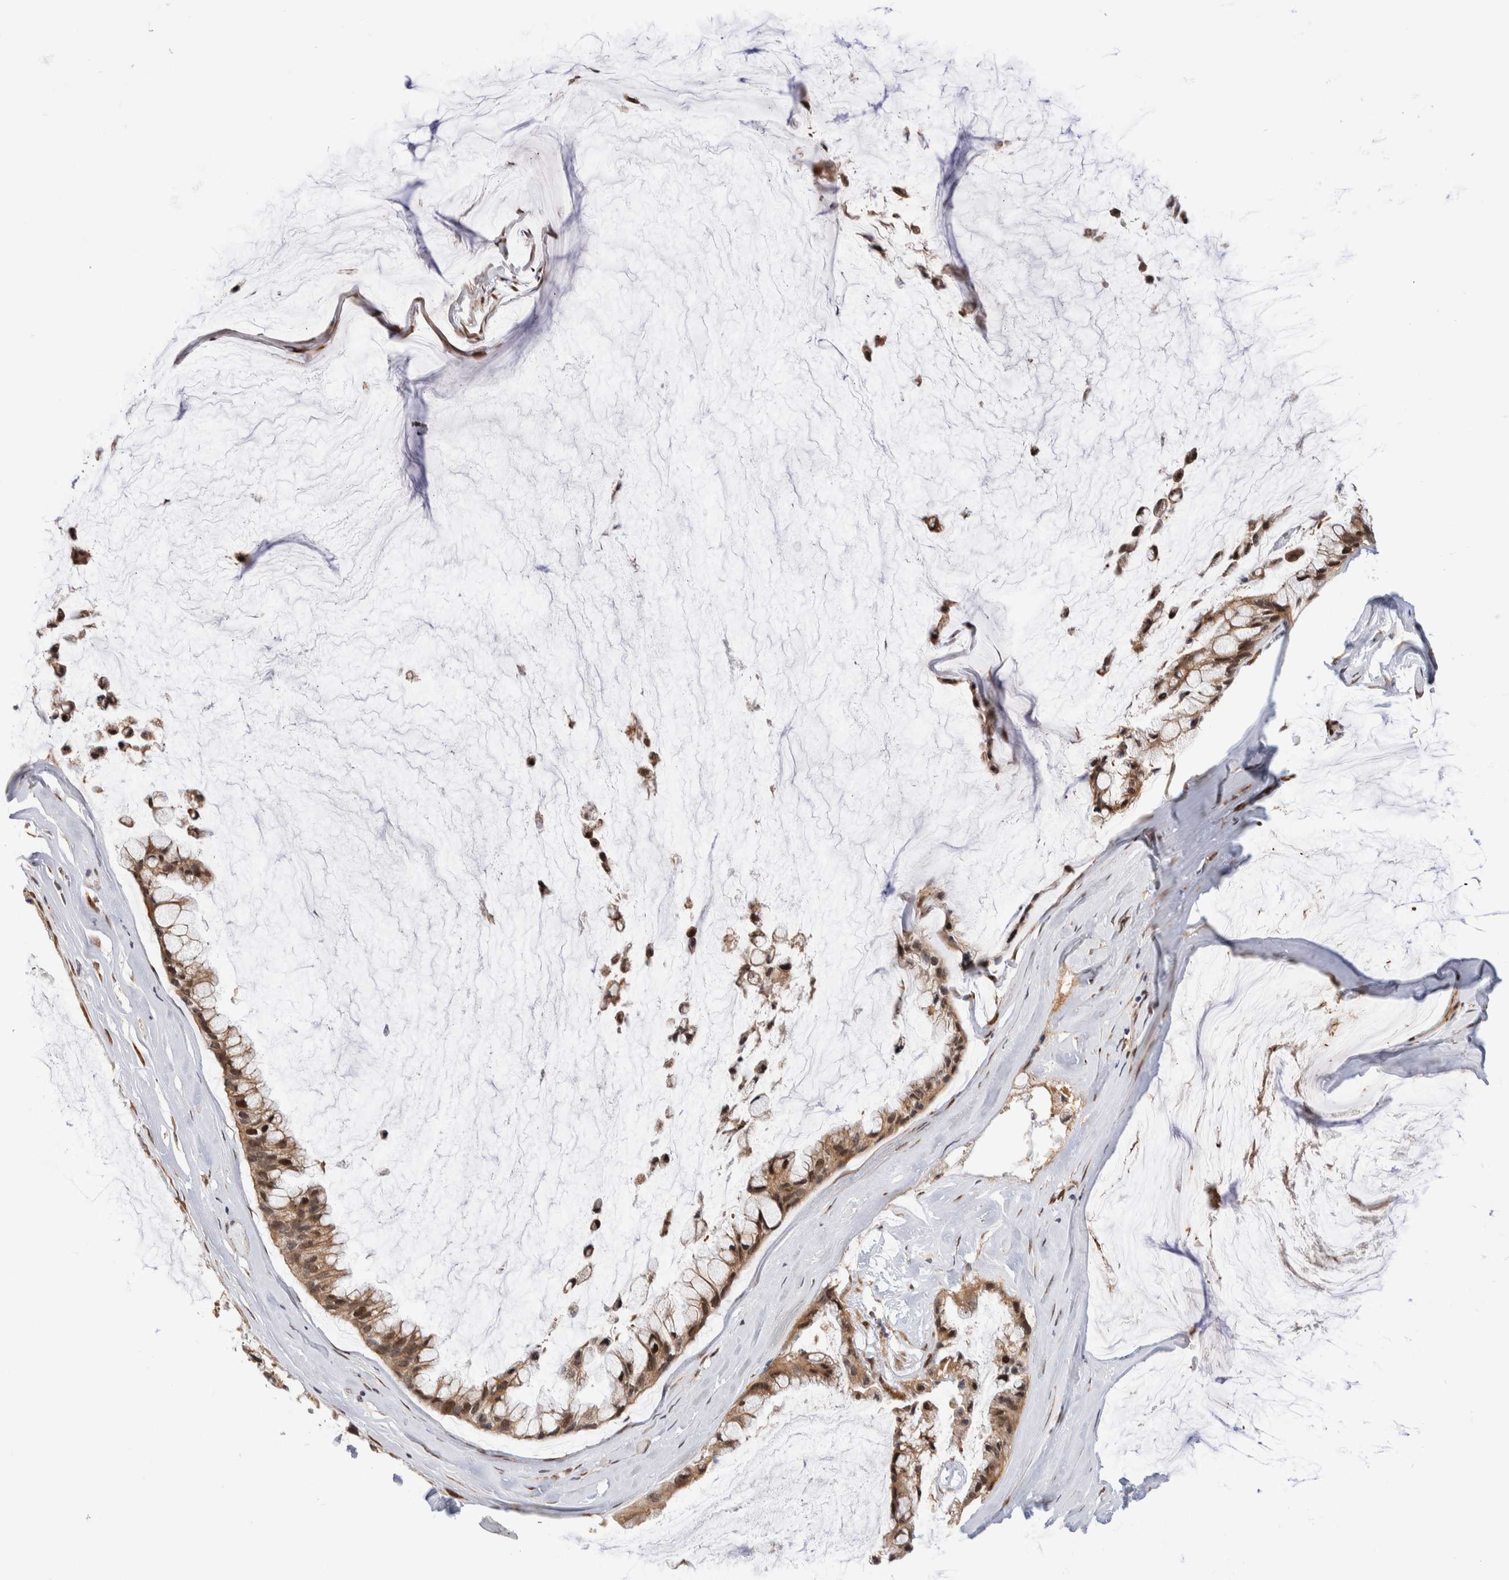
{"staining": {"intensity": "weak", "quantity": ">75%", "location": "cytoplasmic/membranous,nuclear"}, "tissue": "ovarian cancer", "cell_type": "Tumor cells", "image_type": "cancer", "snomed": [{"axis": "morphology", "description": "Cystadenocarcinoma, mucinous, NOS"}, {"axis": "topography", "description": "Ovary"}], "caption": "Immunohistochemistry of human ovarian mucinous cystadenocarcinoma displays low levels of weak cytoplasmic/membranous and nuclear positivity in about >75% of tumor cells.", "gene": "NSMAF", "patient": {"sex": "female", "age": 39}}